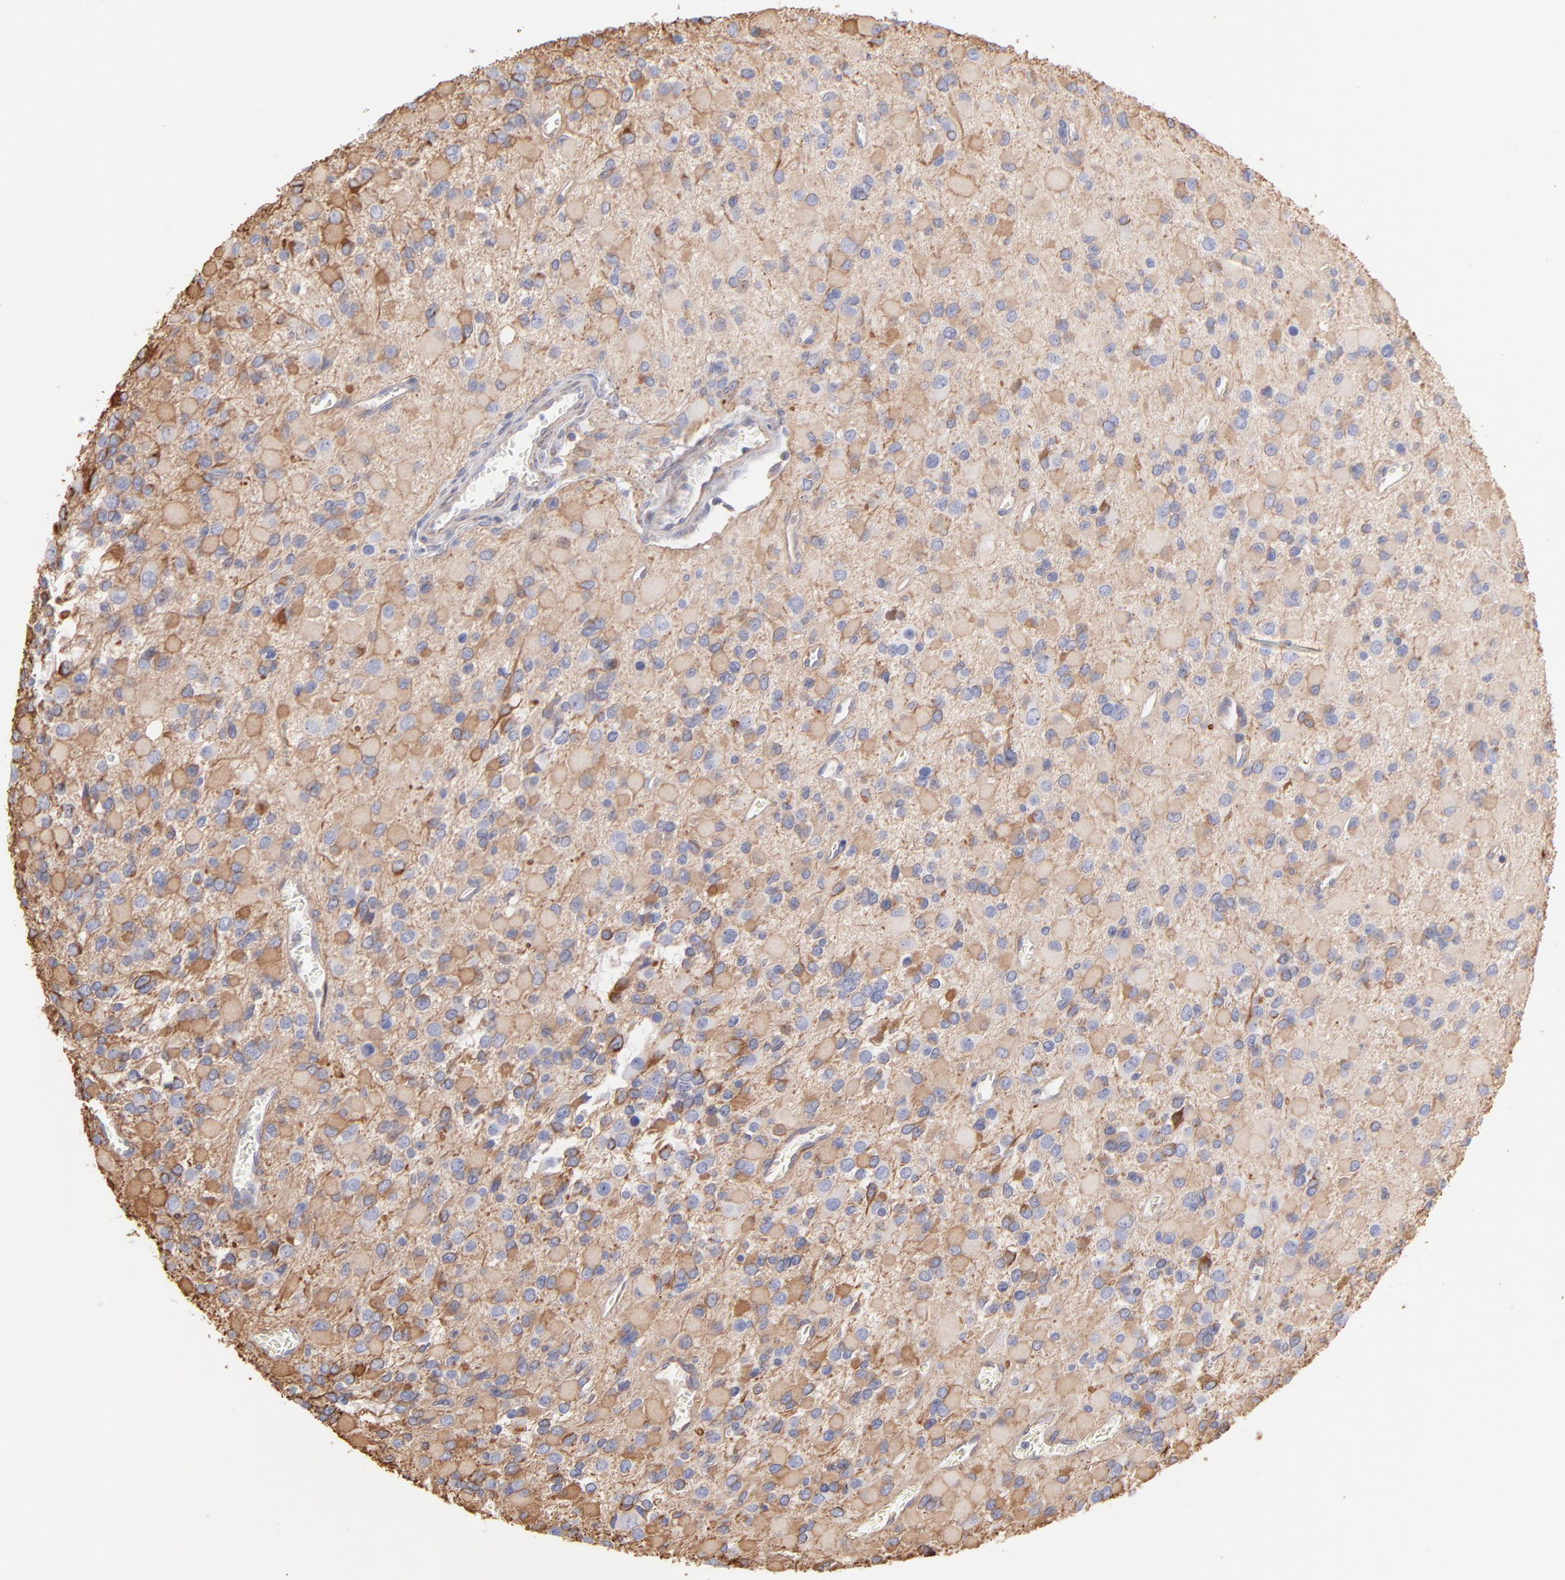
{"staining": {"intensity": "moderate", "quantity": ">75%", "location": "cytoplasmic/membranous"}, "tissue": "glioma", "cell_type": "Tumor cells", "image_type": "cancer", "snomed": [{"axis": "morphology", "description": "Glioma, malignant, Low grade"}, {"axis": "topography", "description": "Brain"}], "caption": "Malignant glioma (low-grade) stained with DAB (3,3'-diaminobenzidine) IHC reveals medium levels of moderate cytoplasmic/membranous positivity in about >75% of tumor cells.", "gene": "PLEC", "patient": {"sex": "male", "age": 42}}